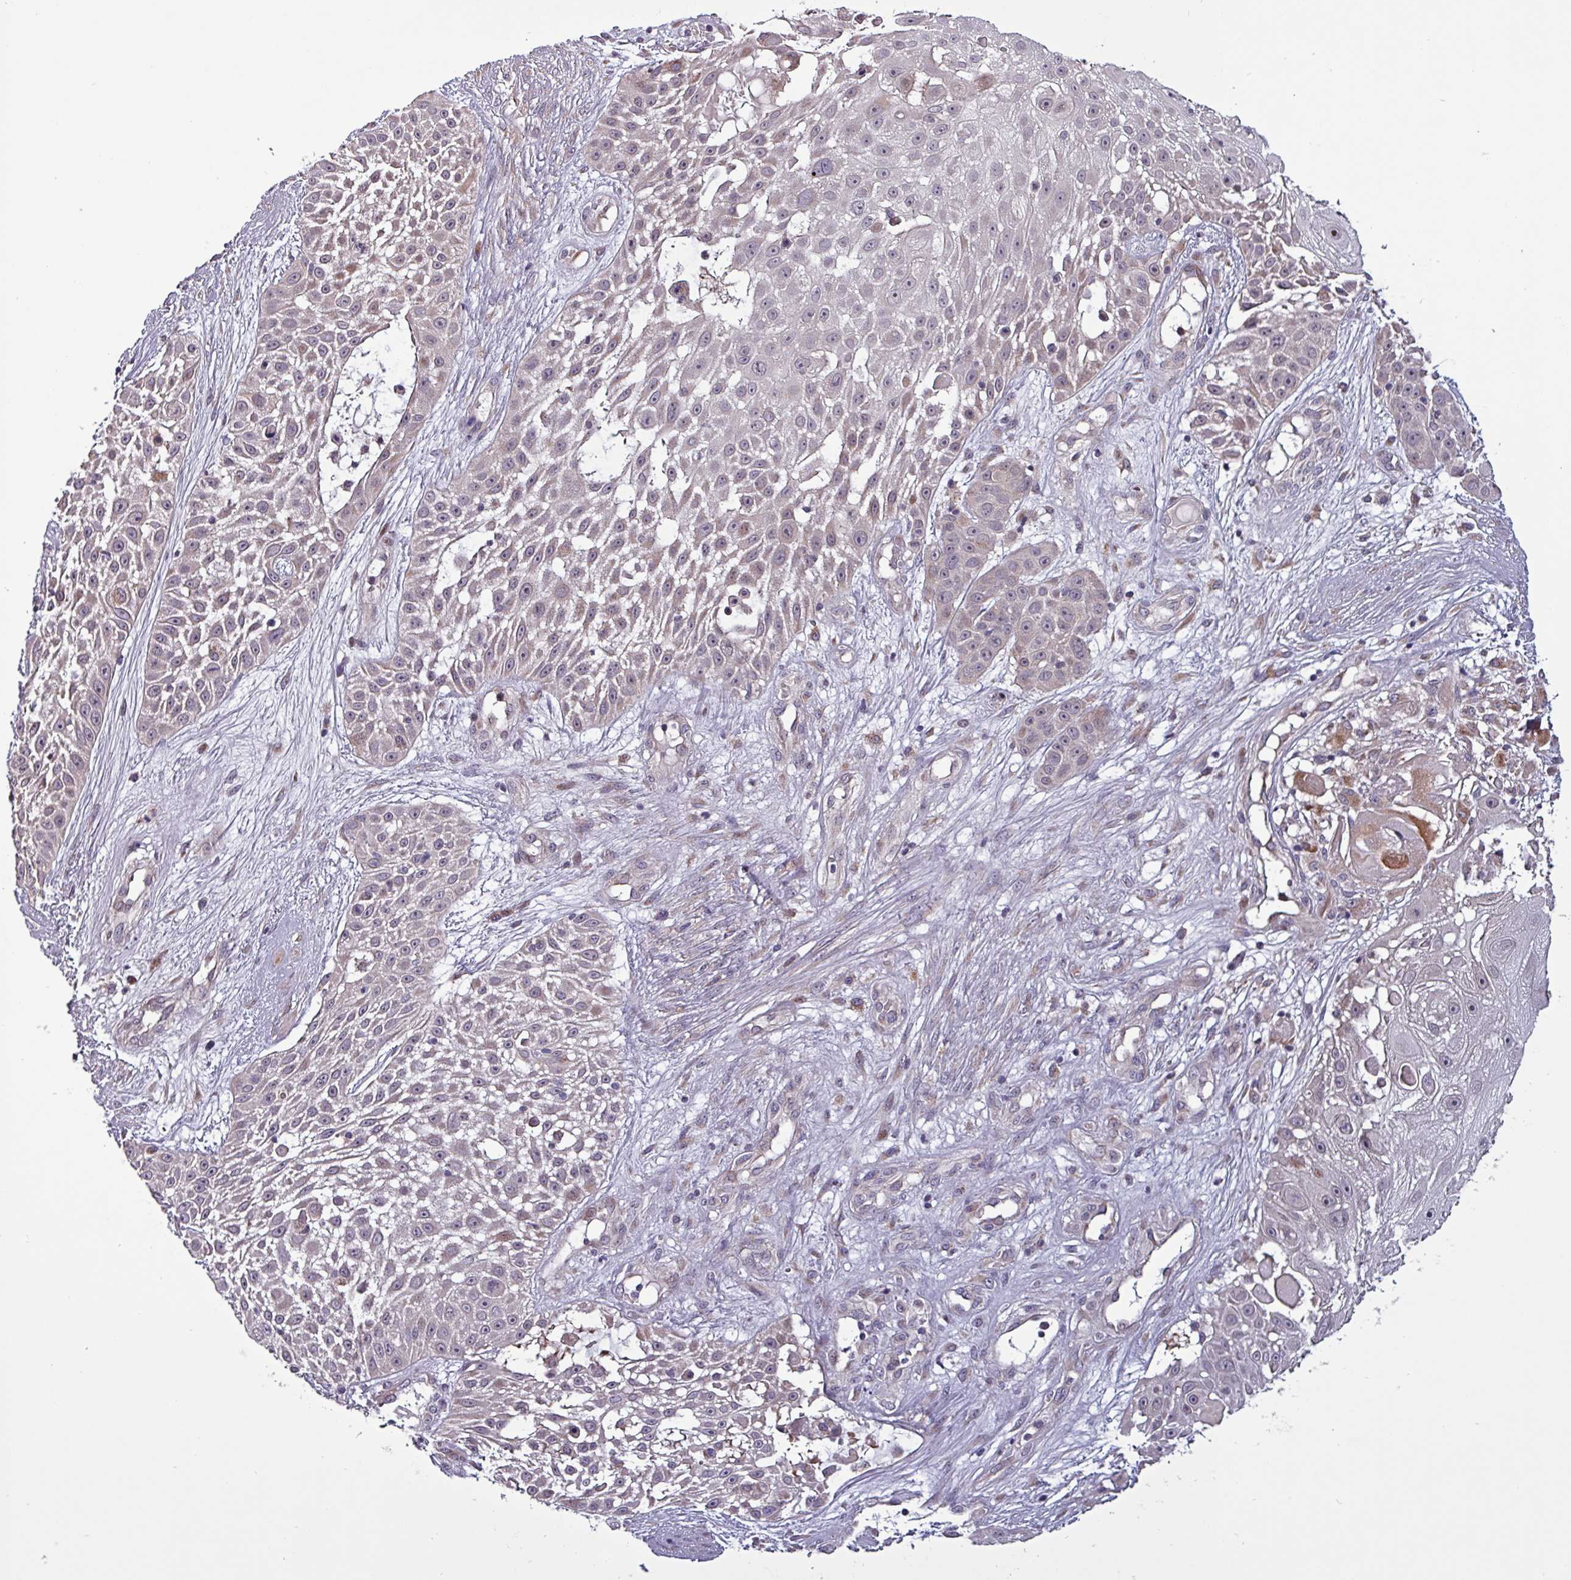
{"staining": {"intensity": "weak", "quantity": "<25%", "location": "cytoplasmic/membranous"}, "tissue": "skin cancer", "cell_type": "Tumor cells", "image_type": "cancer", "snomed": [{"axis": "morphology", "description": "Squamous cell carcinoma, NOS"}, {"axis": "topography", "description": "Skin"}], "caption": "A micrograph of human skin cancer is negative for staining in tumor cells.", "gene": "GRAPL", "patient": {"sex": "female", "age": 86}}